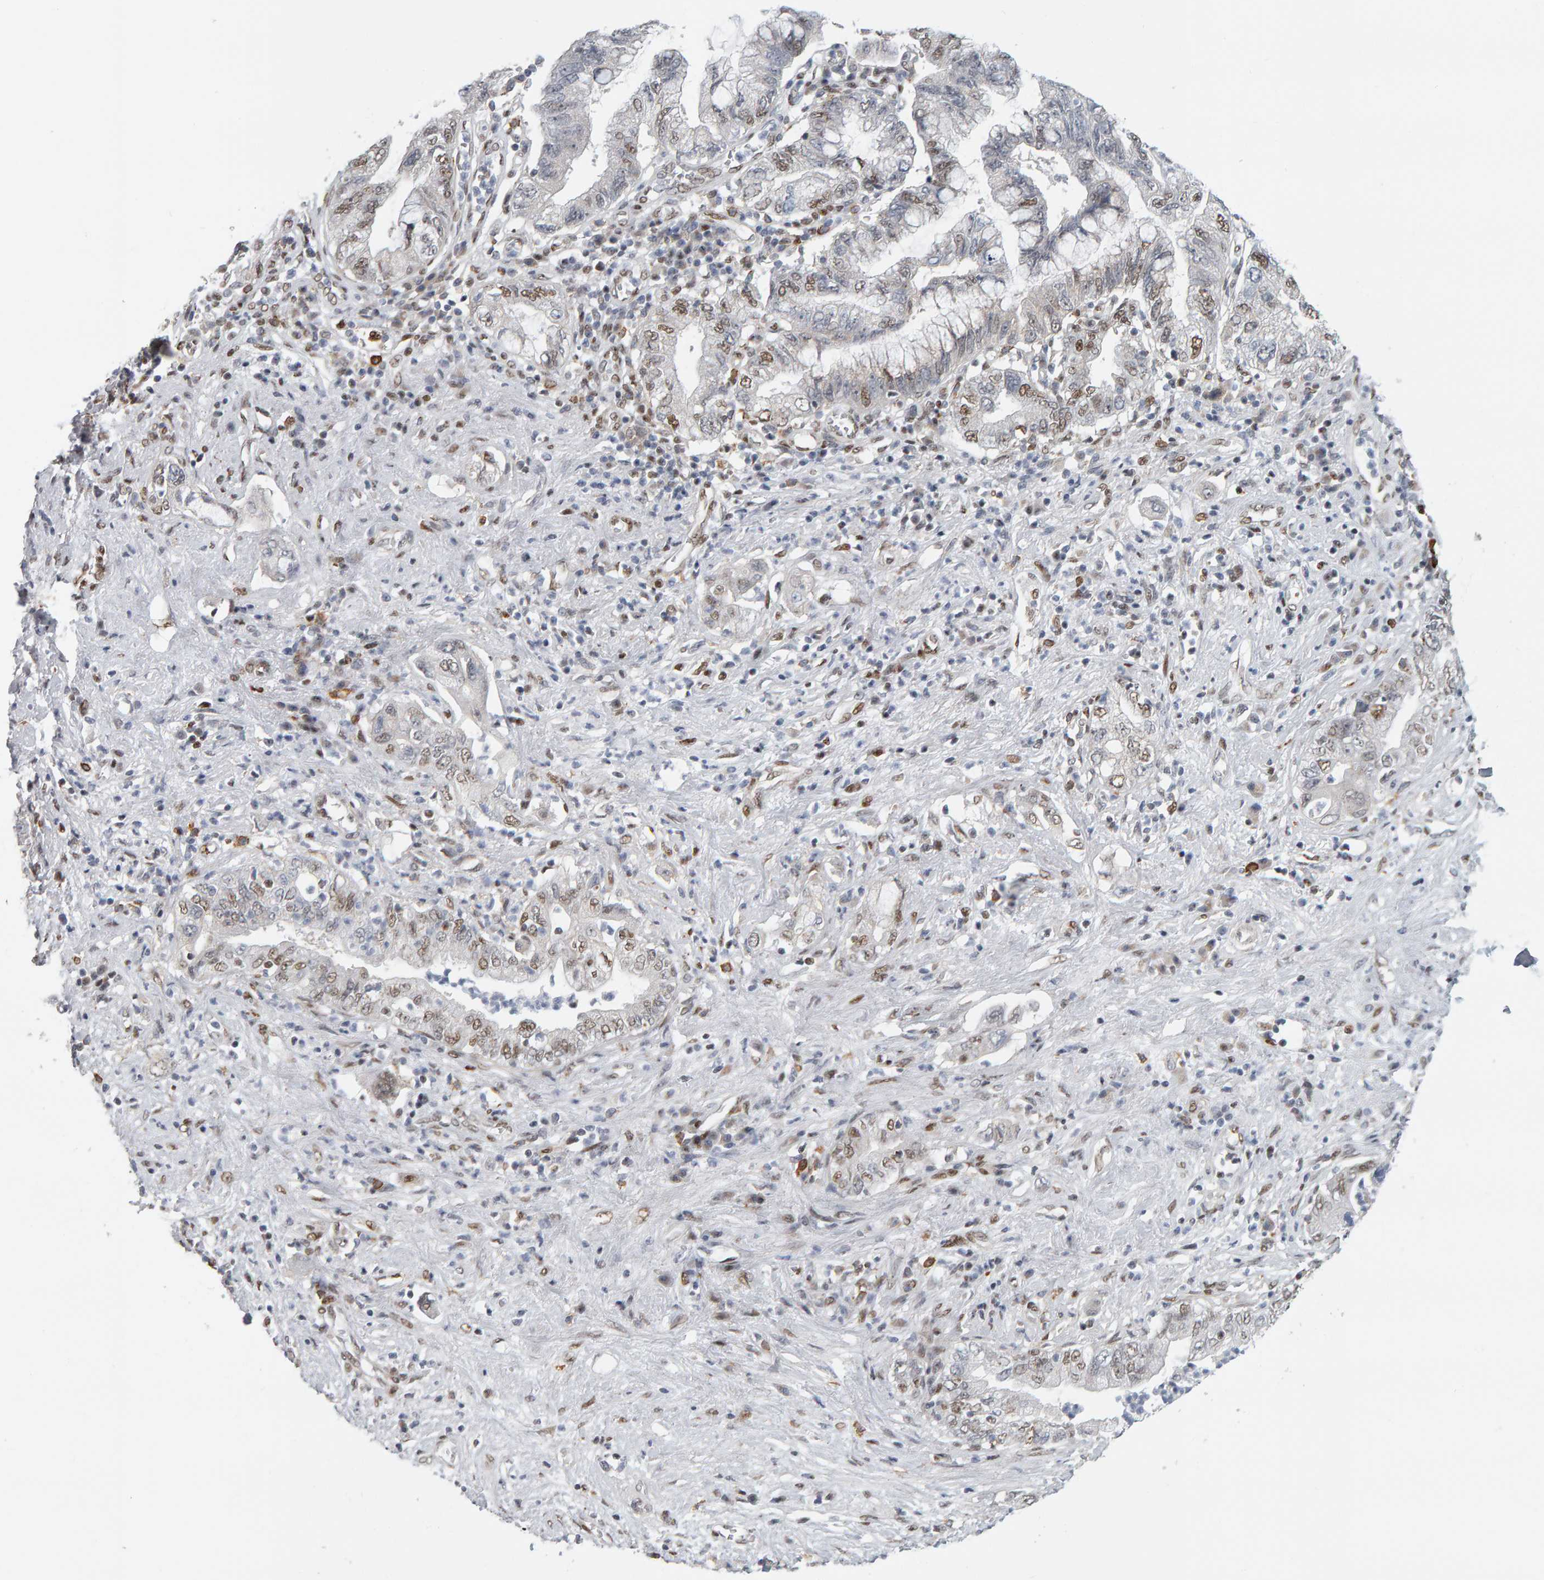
{"staining": {"intensity": "moderate", "quantity": "25%-75%", "location": "nuclear"}, "tissue": "pancreatic cancer", "cell_type": "Tumor cells", "image_type": "cancer", "snomed": [{"axis": "morphology", "description": "Adenocarcinoma, NOS"}, {"axis": "topography", "description": "Pancreas"}], "caption": "Immunohistochemistry (IHC) (DAB) staining of pancreatic cancer (adenocarcinoma) reveals moderate nuclear protein staining in about 25%-75% of tumor cells.", "gene": "ATF7IP", "patient": {"sex": "female", "age": 73}}